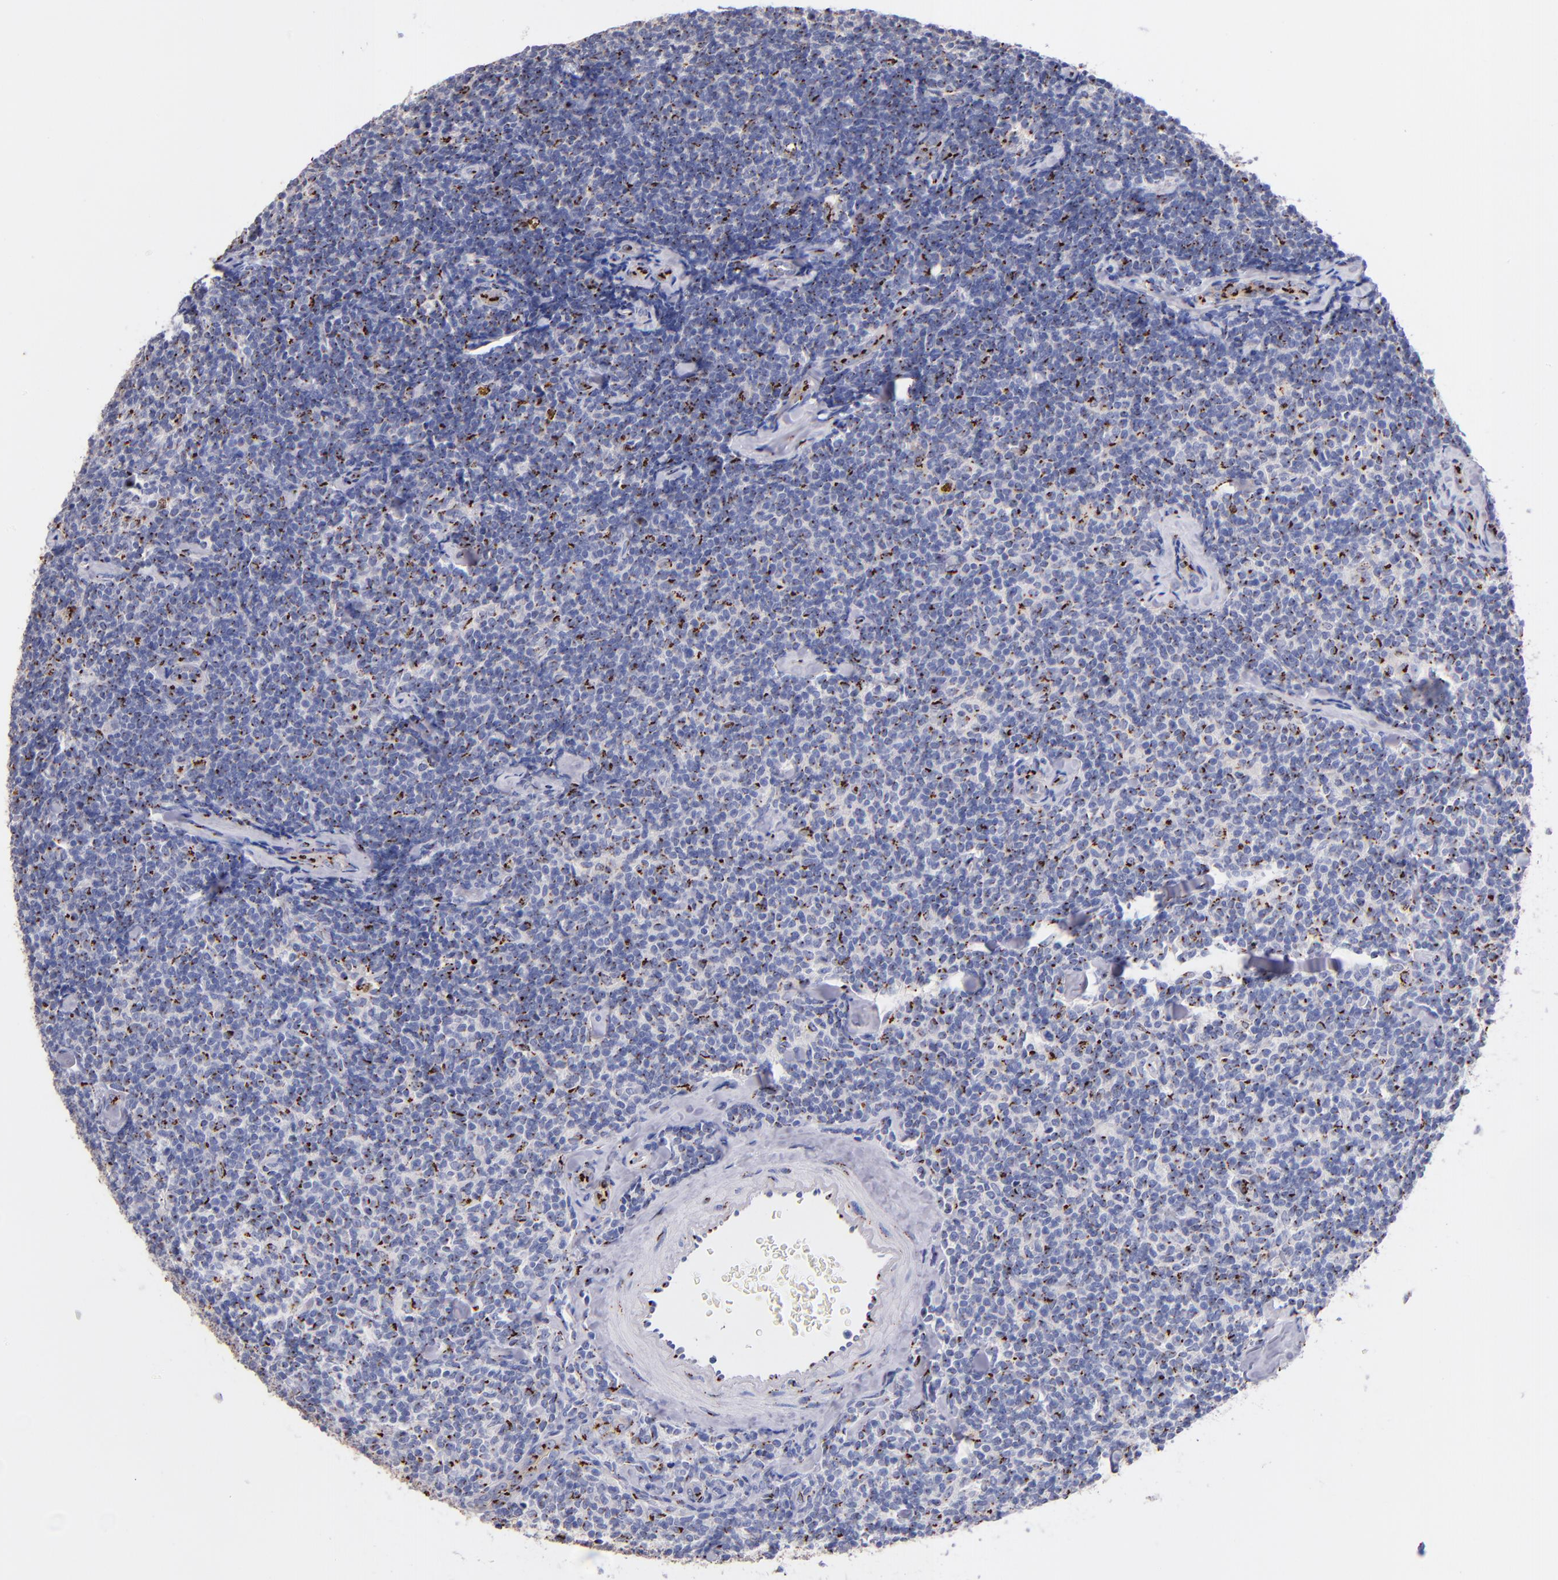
{"staining": {"intensity": "strong", "quantity": "<25%", "location": "cytoplasmic/membranous"}, "tissue": "lymphoma", "cell_type": "Tumor cells", "image_type": "cancer", "snomed": [{"axis": "morphology", "description": "Malignant lymphoma, non-Hodgkin's type, Low grade"}, {"axis": "topography", "description": "Lymph node"}], "caption": "Immunohistochemical staining of human lymphoma exhibits medium levels of strong cytoplasmic/membranous staining in approximately <25% of tumor cells.", "gene": "GOLIM4", "patient": {"sex": "female", "age": 56}}